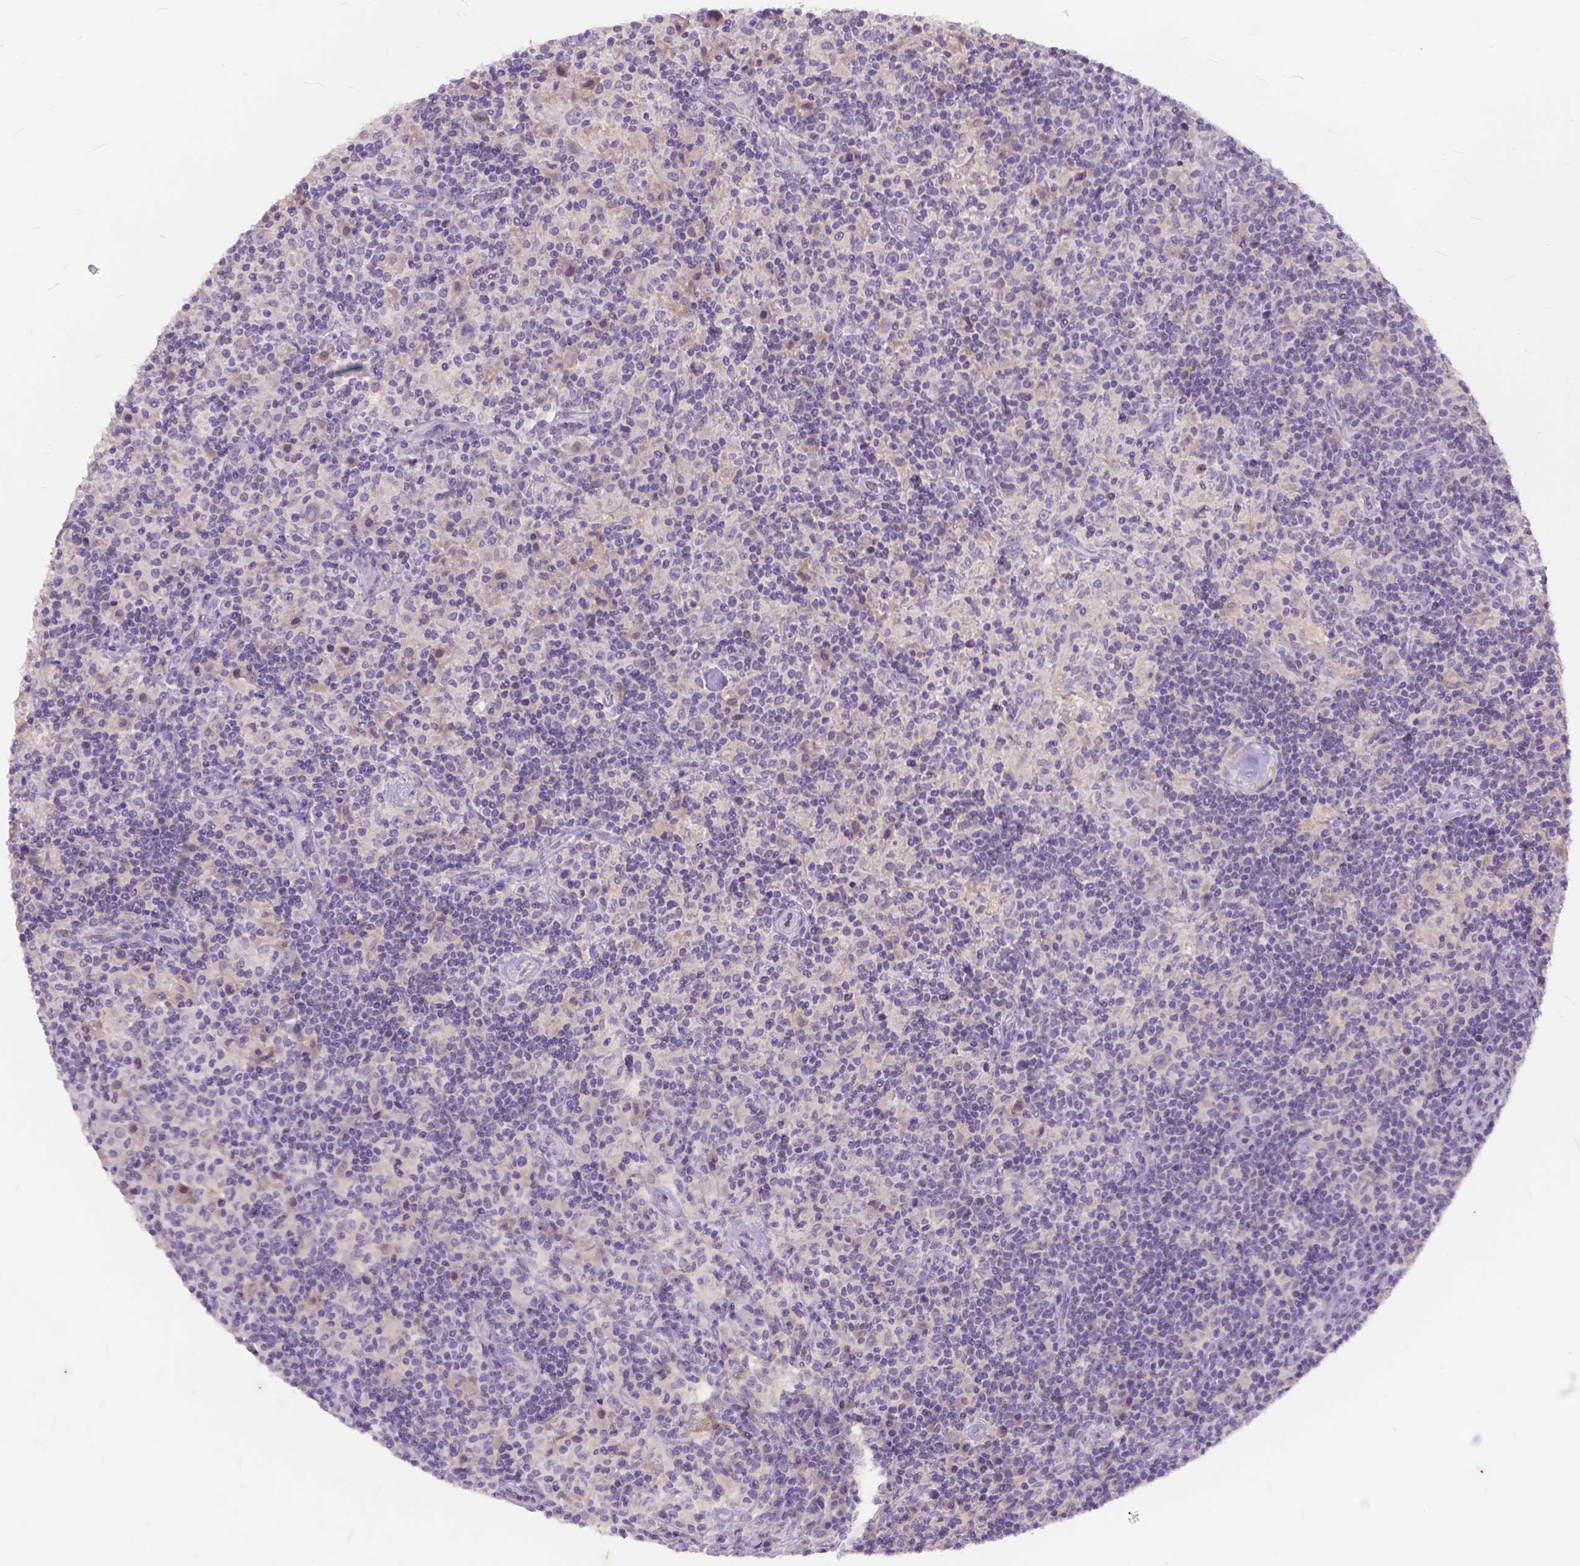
{"staining": {"intensity": "negative", "quantity": "none", "location": "none"}, "tissue": "lymphoma", "cell_type": "Tumor cells", "image_type": "cancer", "snomed": [{"axis": "morphology", "description": "Hodgkin's disease, NOS"}, {"axis": "topography", "description": "Lymph node"}], "caption": "Immunohistochemical staining of human Hodgkin's disease displays no significant expression in tumor cells.", "gene": "PEX11G", "patient": {"sex": "male", "age": 70}}